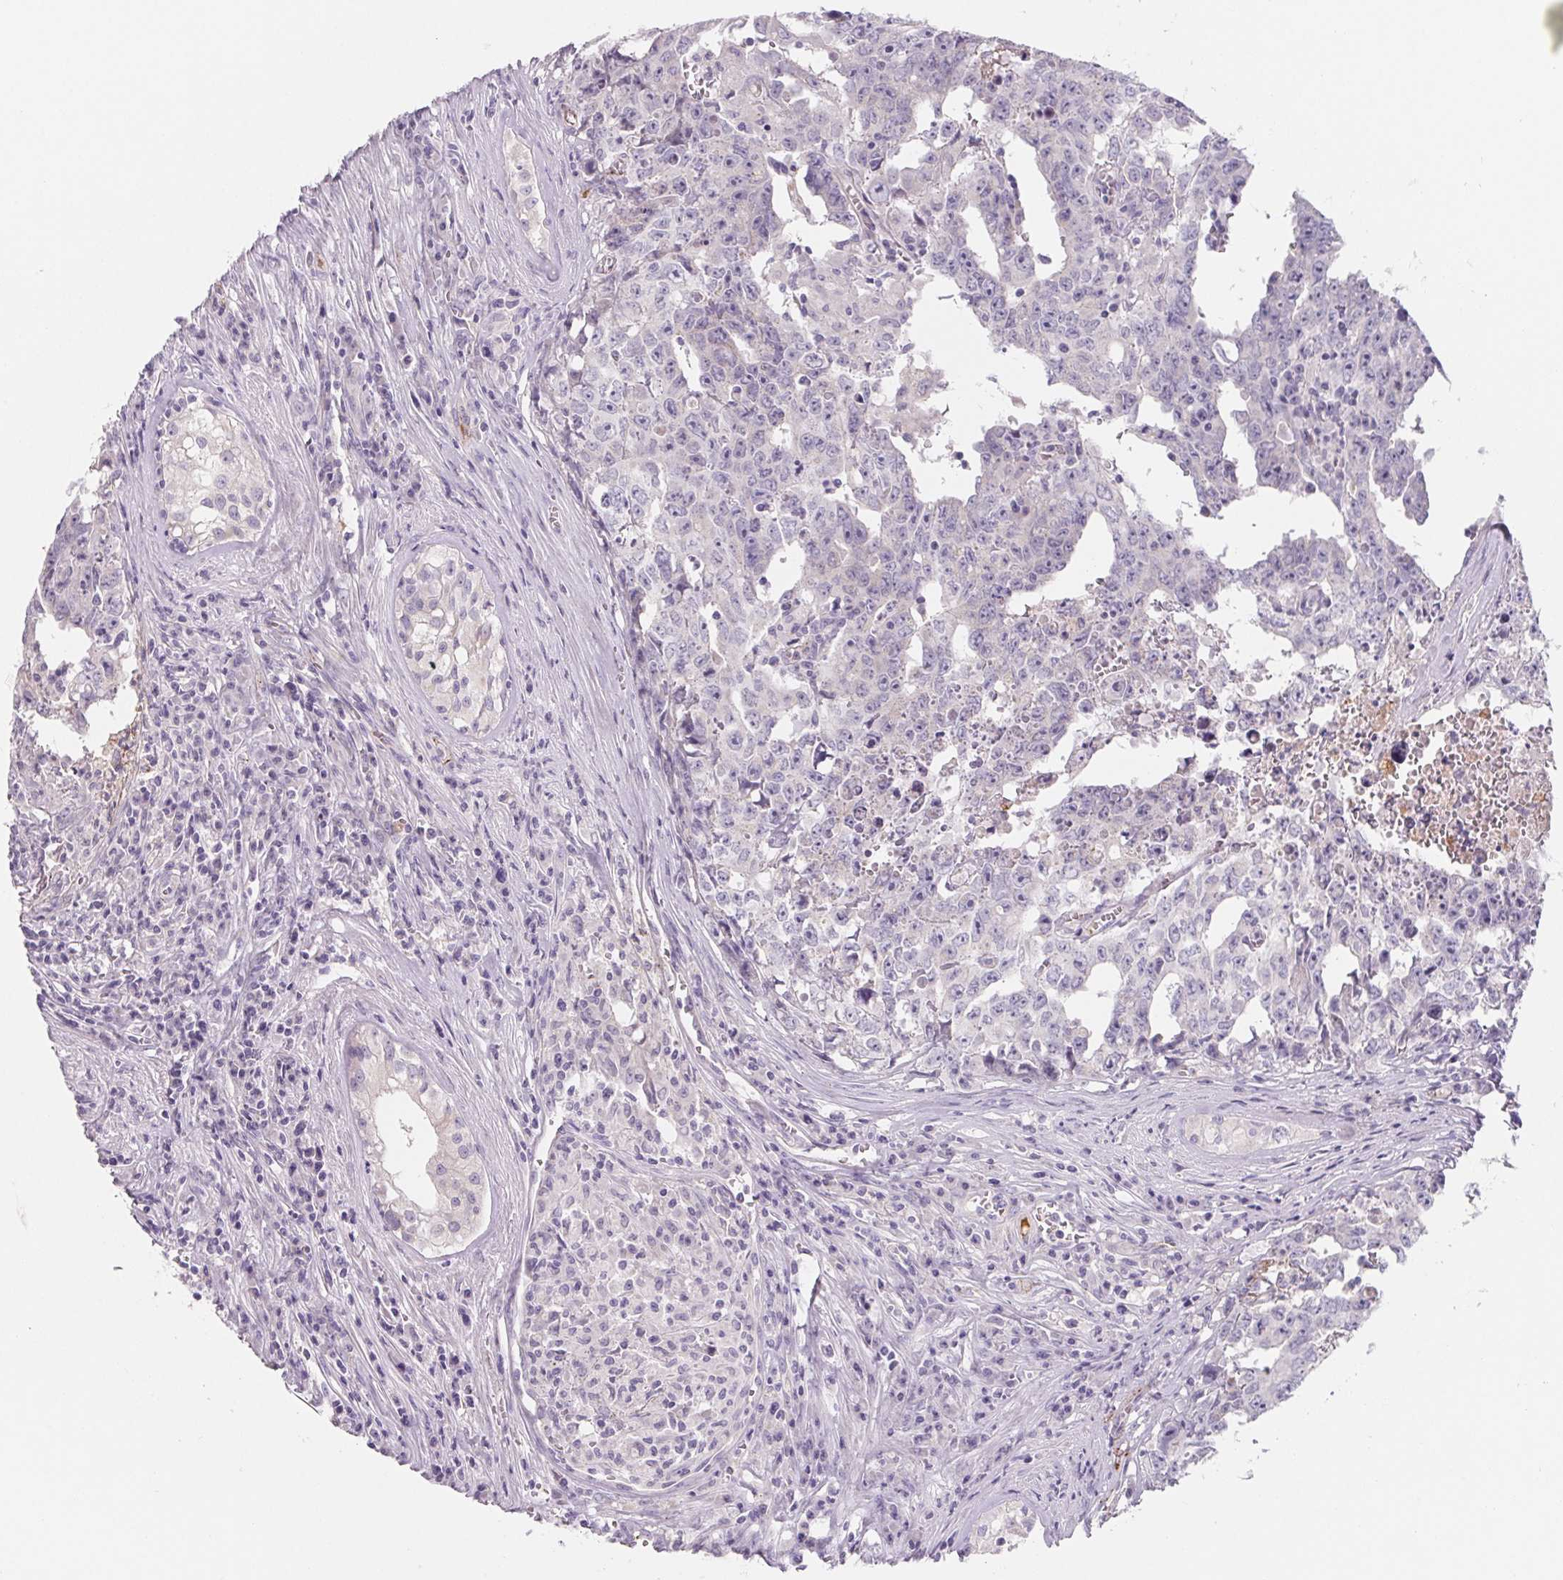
{"staining": {"intensity": "negative", "quantity": "none", "location": "none"}, "tissue": "testis cancer", "cell_type": "Tumor cells", "image_type": "cancer", "snomed": [{"axis": "morphology", "description": "Carcinoma, Embryonal, NOS"}, {"axis": "topography", "description": "Testis"}], "caption": "Protein analysis of testis cancer (embryonal carcinoma) shows no significant positivity in tumor cells.", "gene": "LPA", "patient": {"sex": "male", "age": 22}}